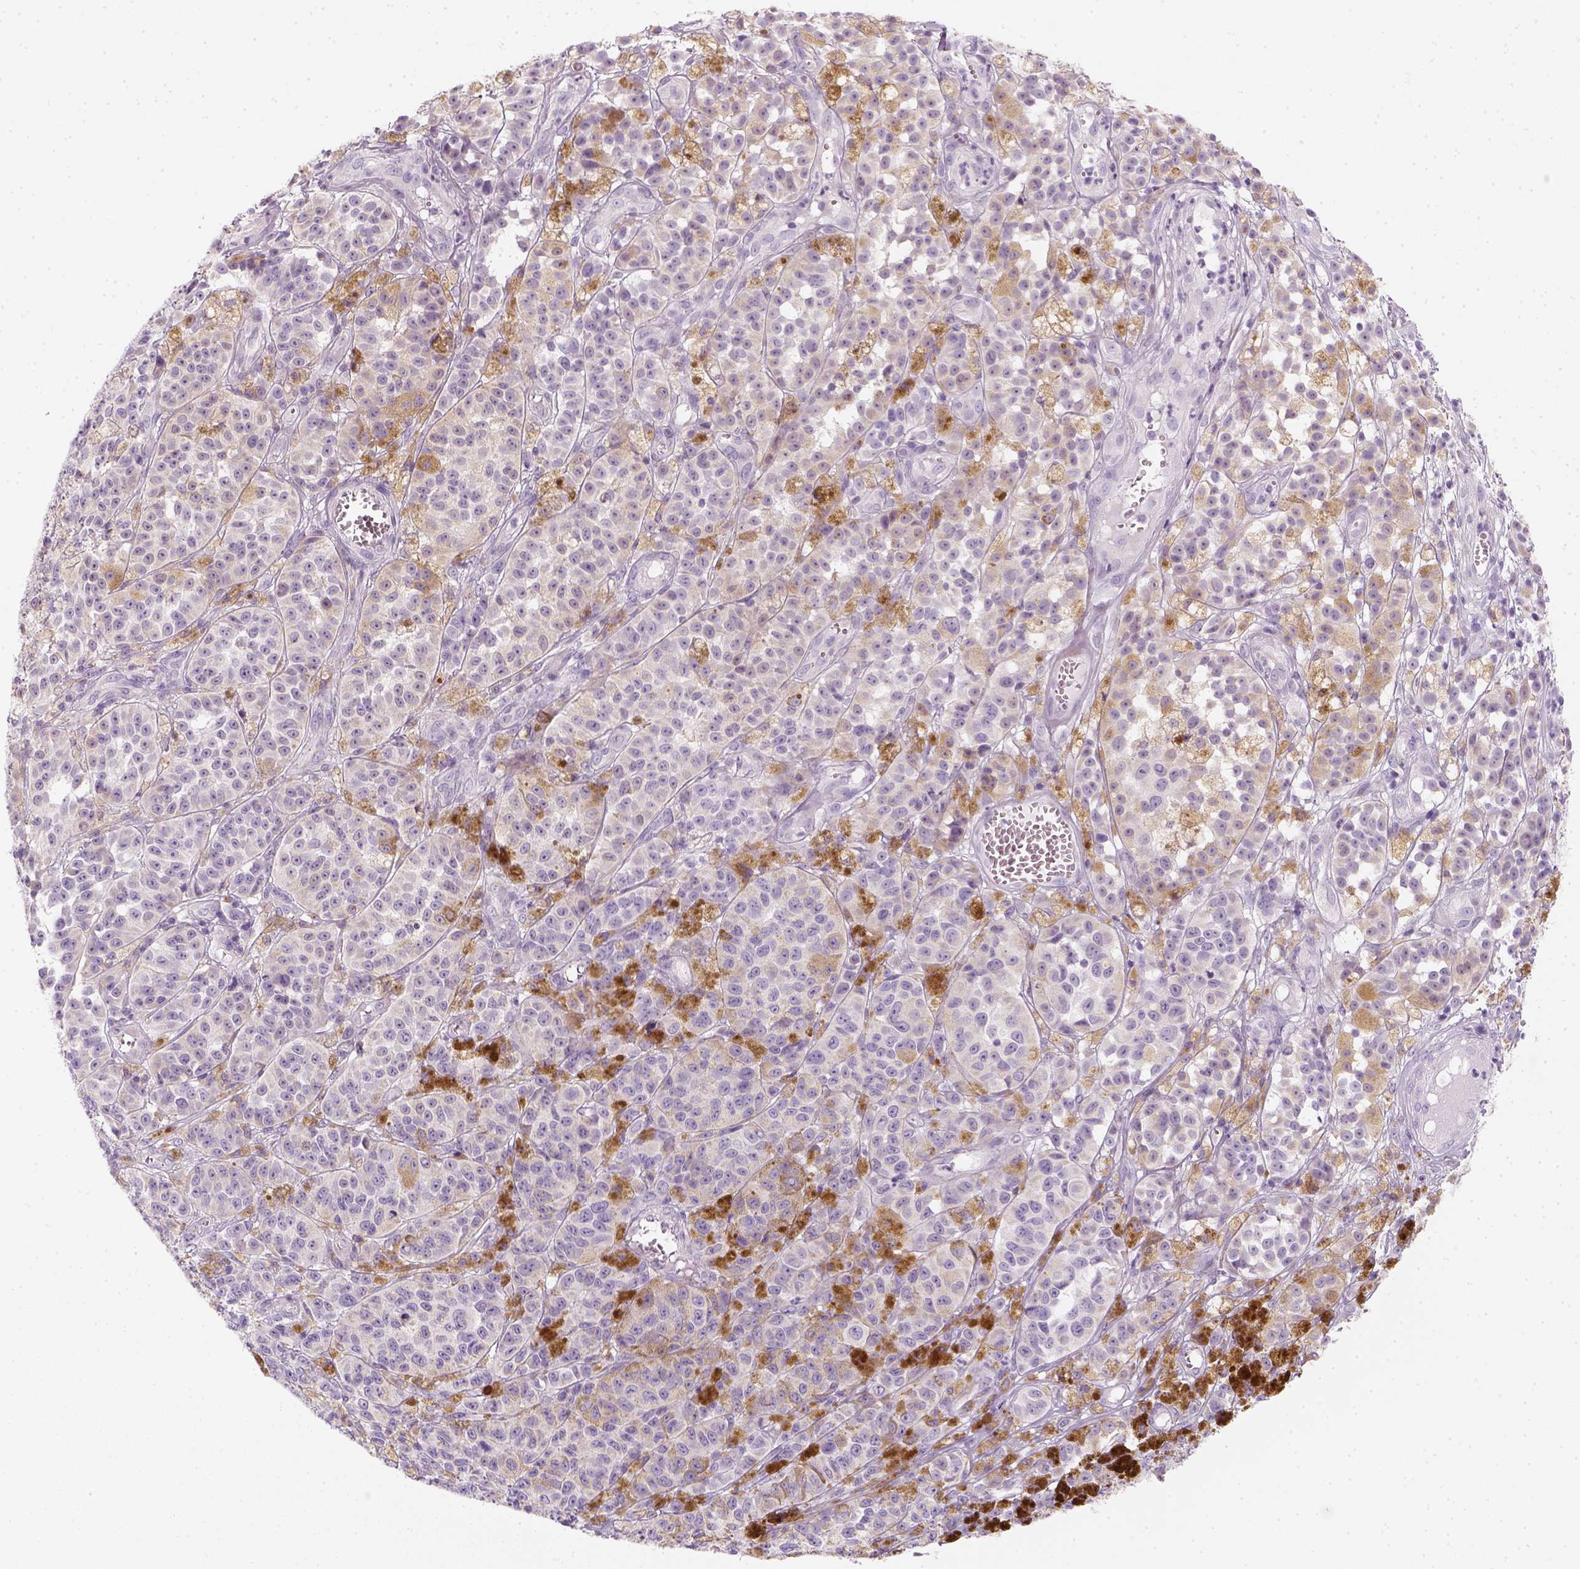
{"staining": {"intensity": "negative", "quantity": "none", "location": "none"}, "tissue": "melanoma", "cell_type": "Tumor cells", "image_type": "cancer", "snomed": [{"axis": "morphology", "description": "Malignant melanoma, NOS"}, {"axis": "topography", "description": "Skin"}], "caption": "DAB immunohistochemical staining of human melanoma exhibits no significant positivity in tumor cells.", "gene": "AWAT2", "patient": {"sex": "female", "age": 58}}